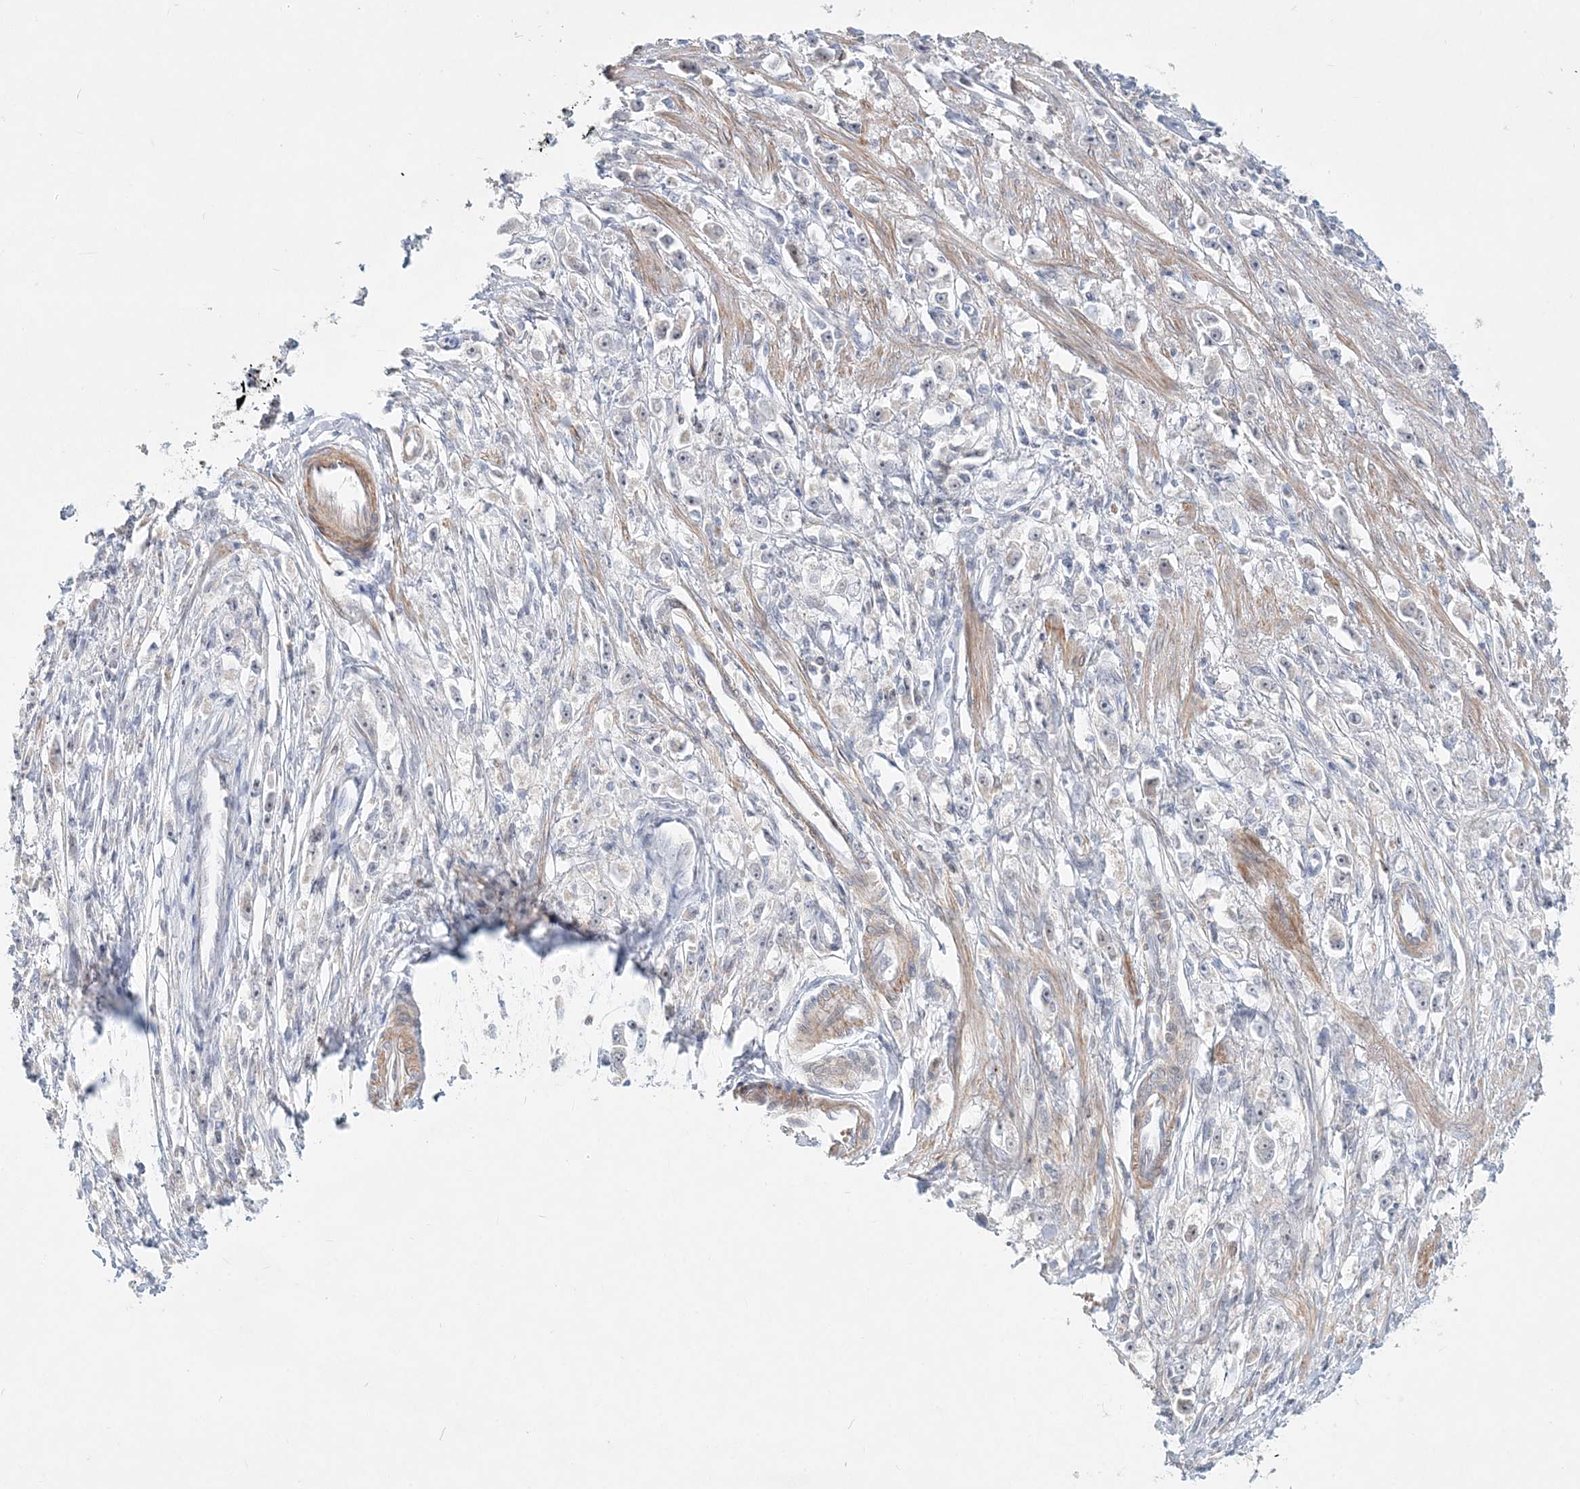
{"staining": {"intensity": "negative", "quantity": "none", "location": "none"}, "tissue": "stomach cancer", "cell_type": "Tumor cells", "image_type": "cancer", "snomed": [{"axis": "morphology", "description": "Adenocarcinoma, NOS"}, {"axis": "topography", "description": "Stomach"}], "caption": "Stomach cancer was stained to show a protein in brown. There is no significant expression in tumor cells.", "gene": "DNAH5", "patient": {"sex": "female", "age": 59}}